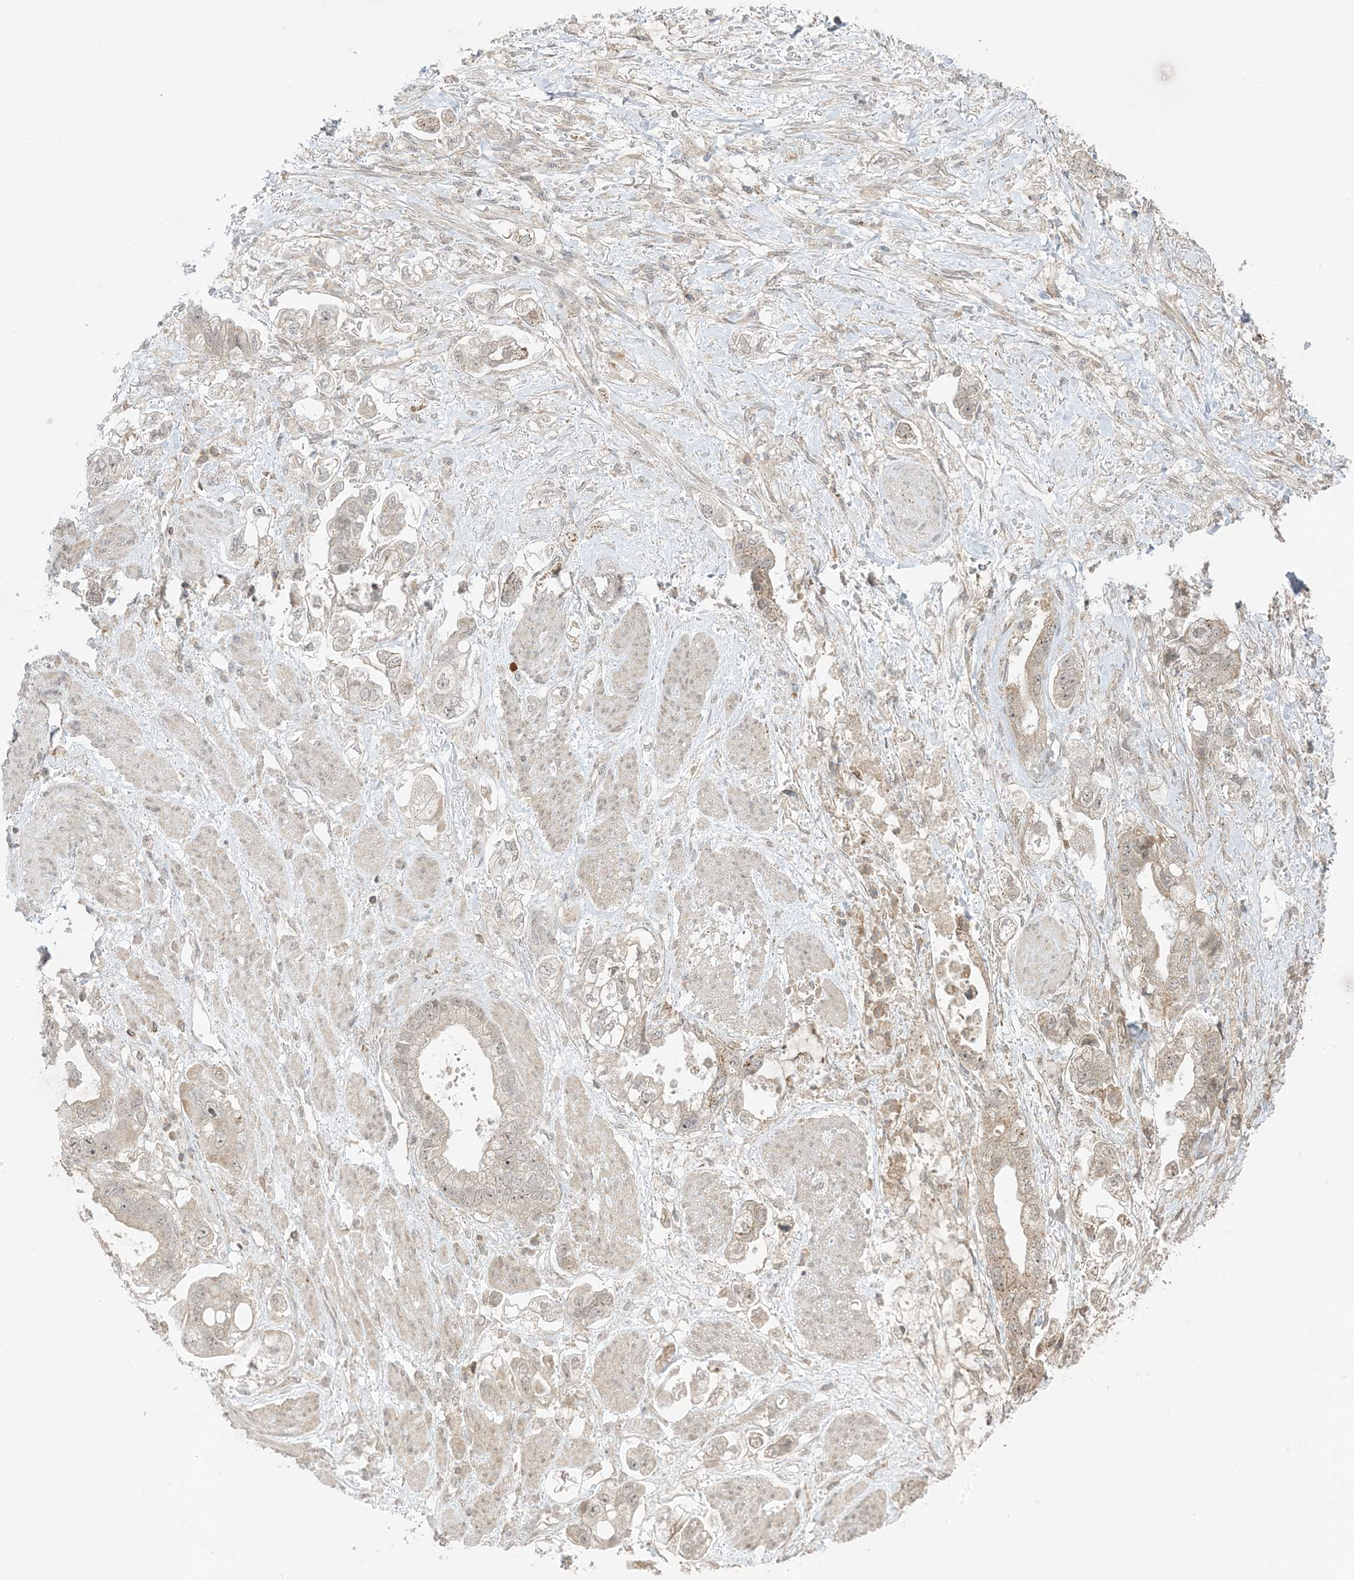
{"staining": {"intensity": "negative", "quantity": "none", "location": "none"}, "tissue": "stomach cancer", "cell_type": "Tumor cells", "image_type": "cancer", "snomed": [{"axis": "morphology", "description": "Adenocarcinoma, NOS"}, {"axis": "topography", "description": "Stomach"}], "caption": "Micrograph shows no protein positivity in tumor cells of stomach cancer tissue.", "gene": "PHLDB2", "patient": {"sex": "male", "age": 62}}